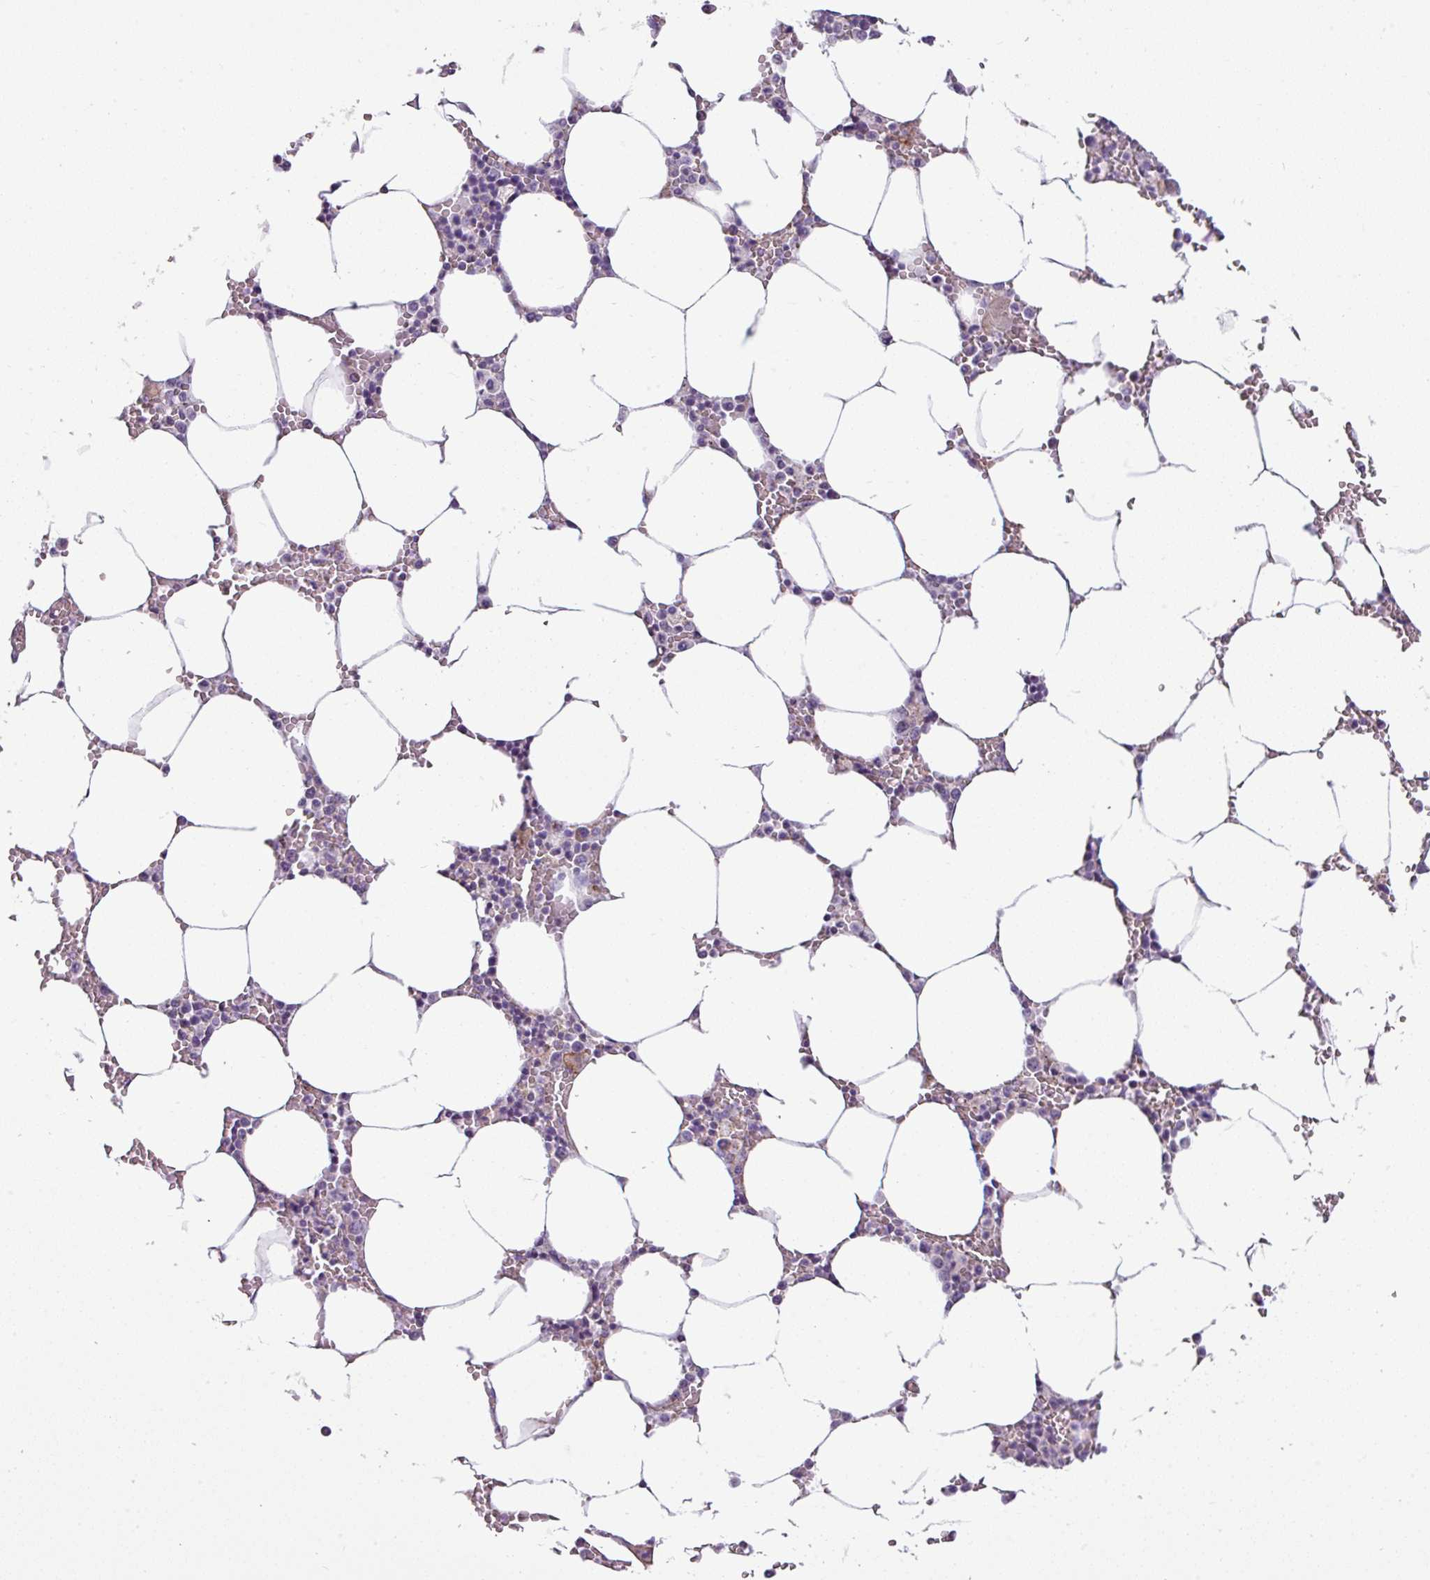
{"staining": {"intensity": "weak", "quantity": "<25%", "location": "cytoplasmic/membranous"}, "tissue": "bone marrow", "cell_type": "Hematopoietic cells", "image_type": "normal", "snomed": [{"axis": "morphology", "description": "Normal tissue, NOS"}, {"axis": "topography", "description": "Bone marrow"}], "caption": "This is an IHC histopathology image of benign bone marrow. There is no expression in hematopoietic cells.", "gene": "BTN2A2", "patient": {"sex": "male", "age": 70}}